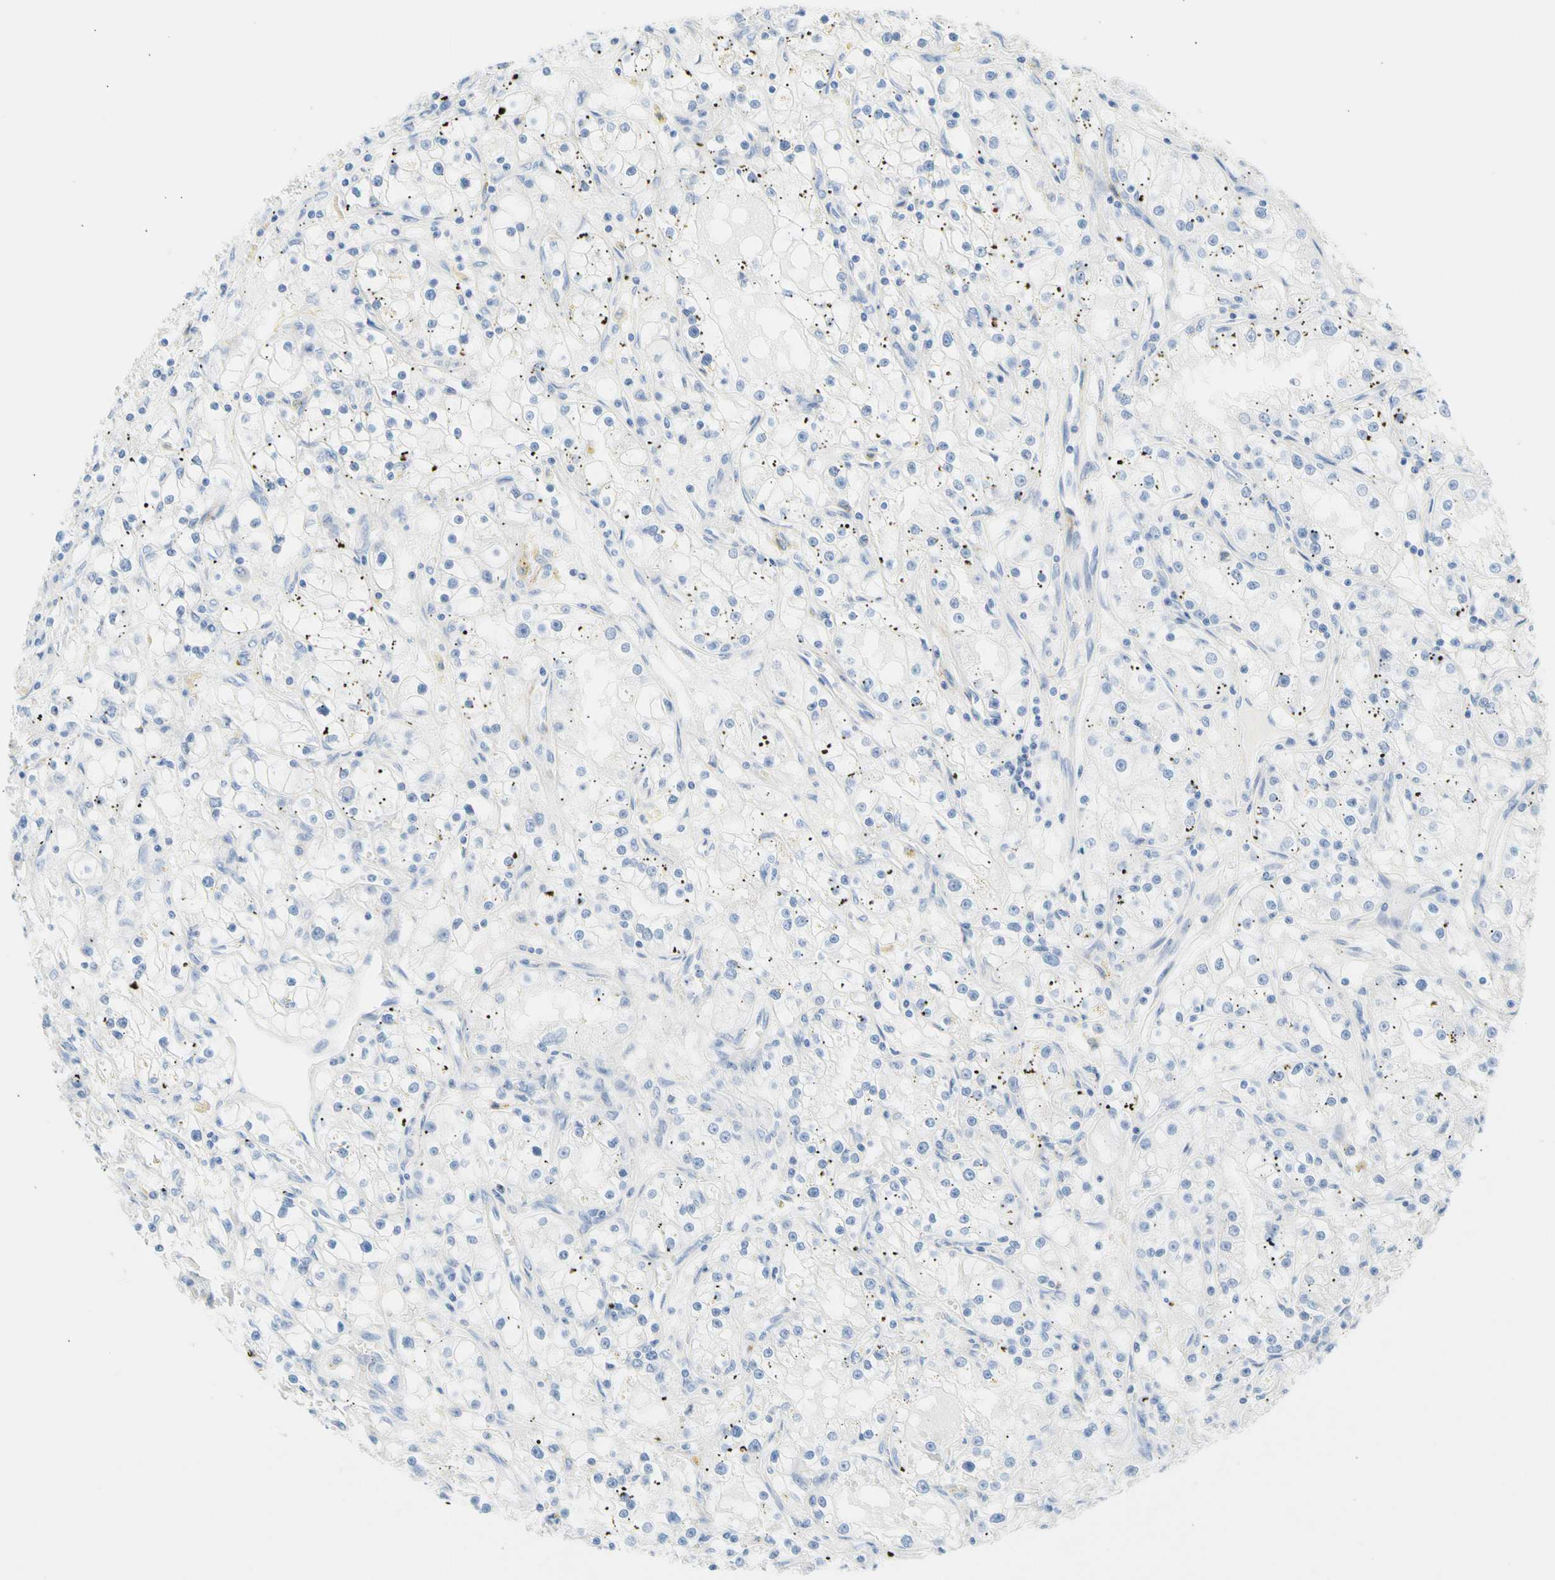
{"staining": {"intensity": "negative", "quantity": "none", "location": "none"}, "tissue": "renal cancer", "cell_type": "Tumor cells", "image_type": "cancer", "snomed": [{"axis": "morphology", "description": "Adenocarcinoma, NOS"}, {"axis": "topography", "description": "Kidney"}], "caption": "DAB (3,3'-diaminobenzidine) immunohistochemical staining of human renal adenocarcinoma exhibits no significant staining in tumor cells.", "gene": "CEL", "patient": {"sex": "male", "age": 56}}